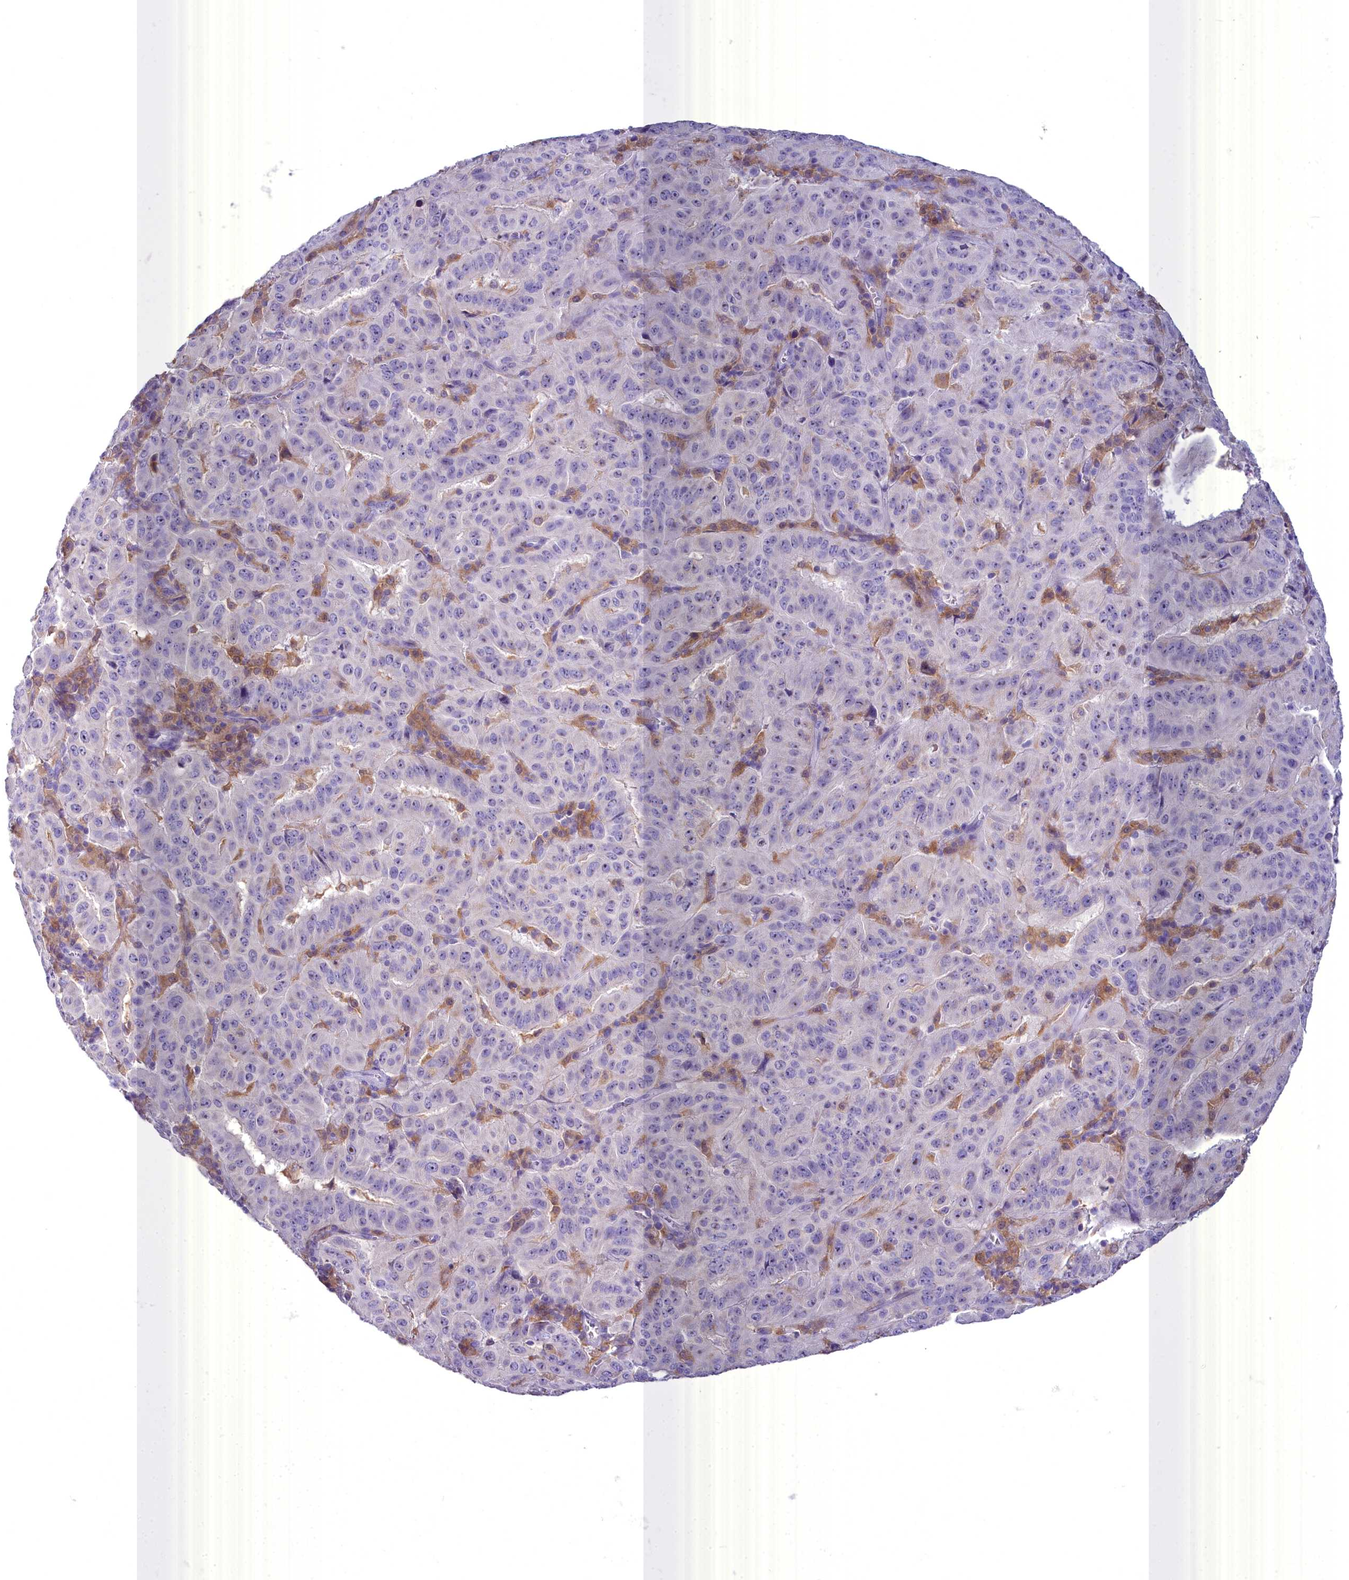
{"staining": {"intensity": "negative", "quantity": "none", "location": "none"}, "tissue": "pancreatic cancer", "cell_type": "Tumor cells", "image_type": "cancer", "snomed": [{"axis": "morphology", "description": "Adenocarcinoma, NOS"}, {"axis": "topography", "description": "Pancreas"}], "caption": "High magnification brightfield microscopy of adenocarcinoma (pancreatic) stained with DAB (3,3'-diaminobenzidine) (brown) and counterstained with hematoxylin (blue): tumor cells show no significant expression. (Stains: DAB (3,3'-diaminobenzidine) immunohistochemistry with hematoxylin counter stain, Microscopy: brightfield microscopy at high magnification).", "gene": "BLNK", "patient": {"sex": "male", "age": 63}}